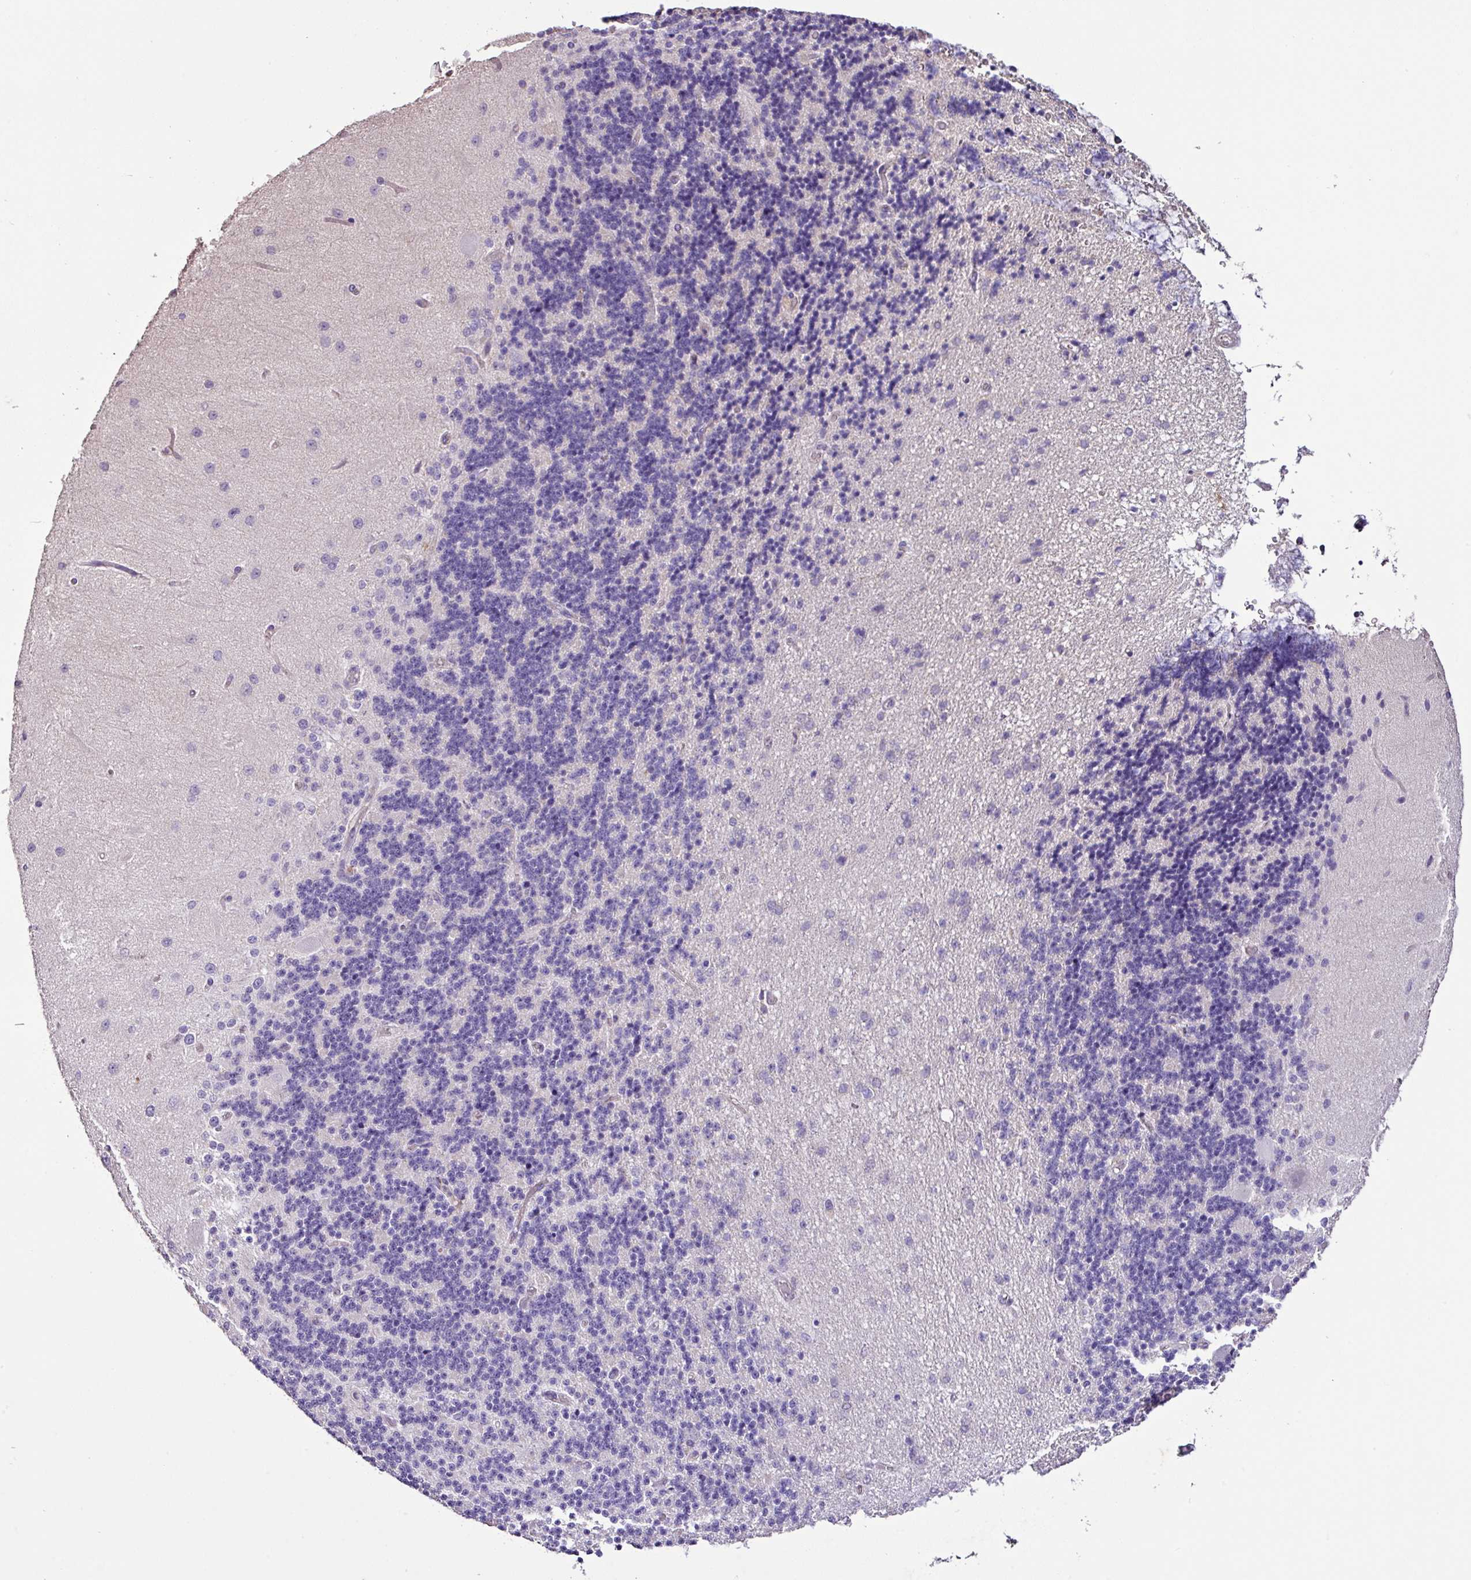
{"staining": {"intensity": "negative", "quantity": "none", "location": "none"}, "tissue": "cerebellum", "cell_type": "Cells in granular layer", "image_type": "normal", "snomed": [{"axis": "morphology", "description": "Normal tissue, NOS"}, {"axis": "topography", "description": "Cerebellum"}], "caption": "Immunohistochemistry (IHC) photomicrograph of unremarkable cerebellum: human cerebellum stained with DAB (3,3'-diaminobenzidine) reveals no significant protein staining in cells in granular layer. The staining was performed using DAB to visualize the protein expression in brown, while the nuclei were stained in blue with hematoxylin (Magnification: 20x).", "gene": "AGR3", "patient": {"sex": "female", "age": 29}}